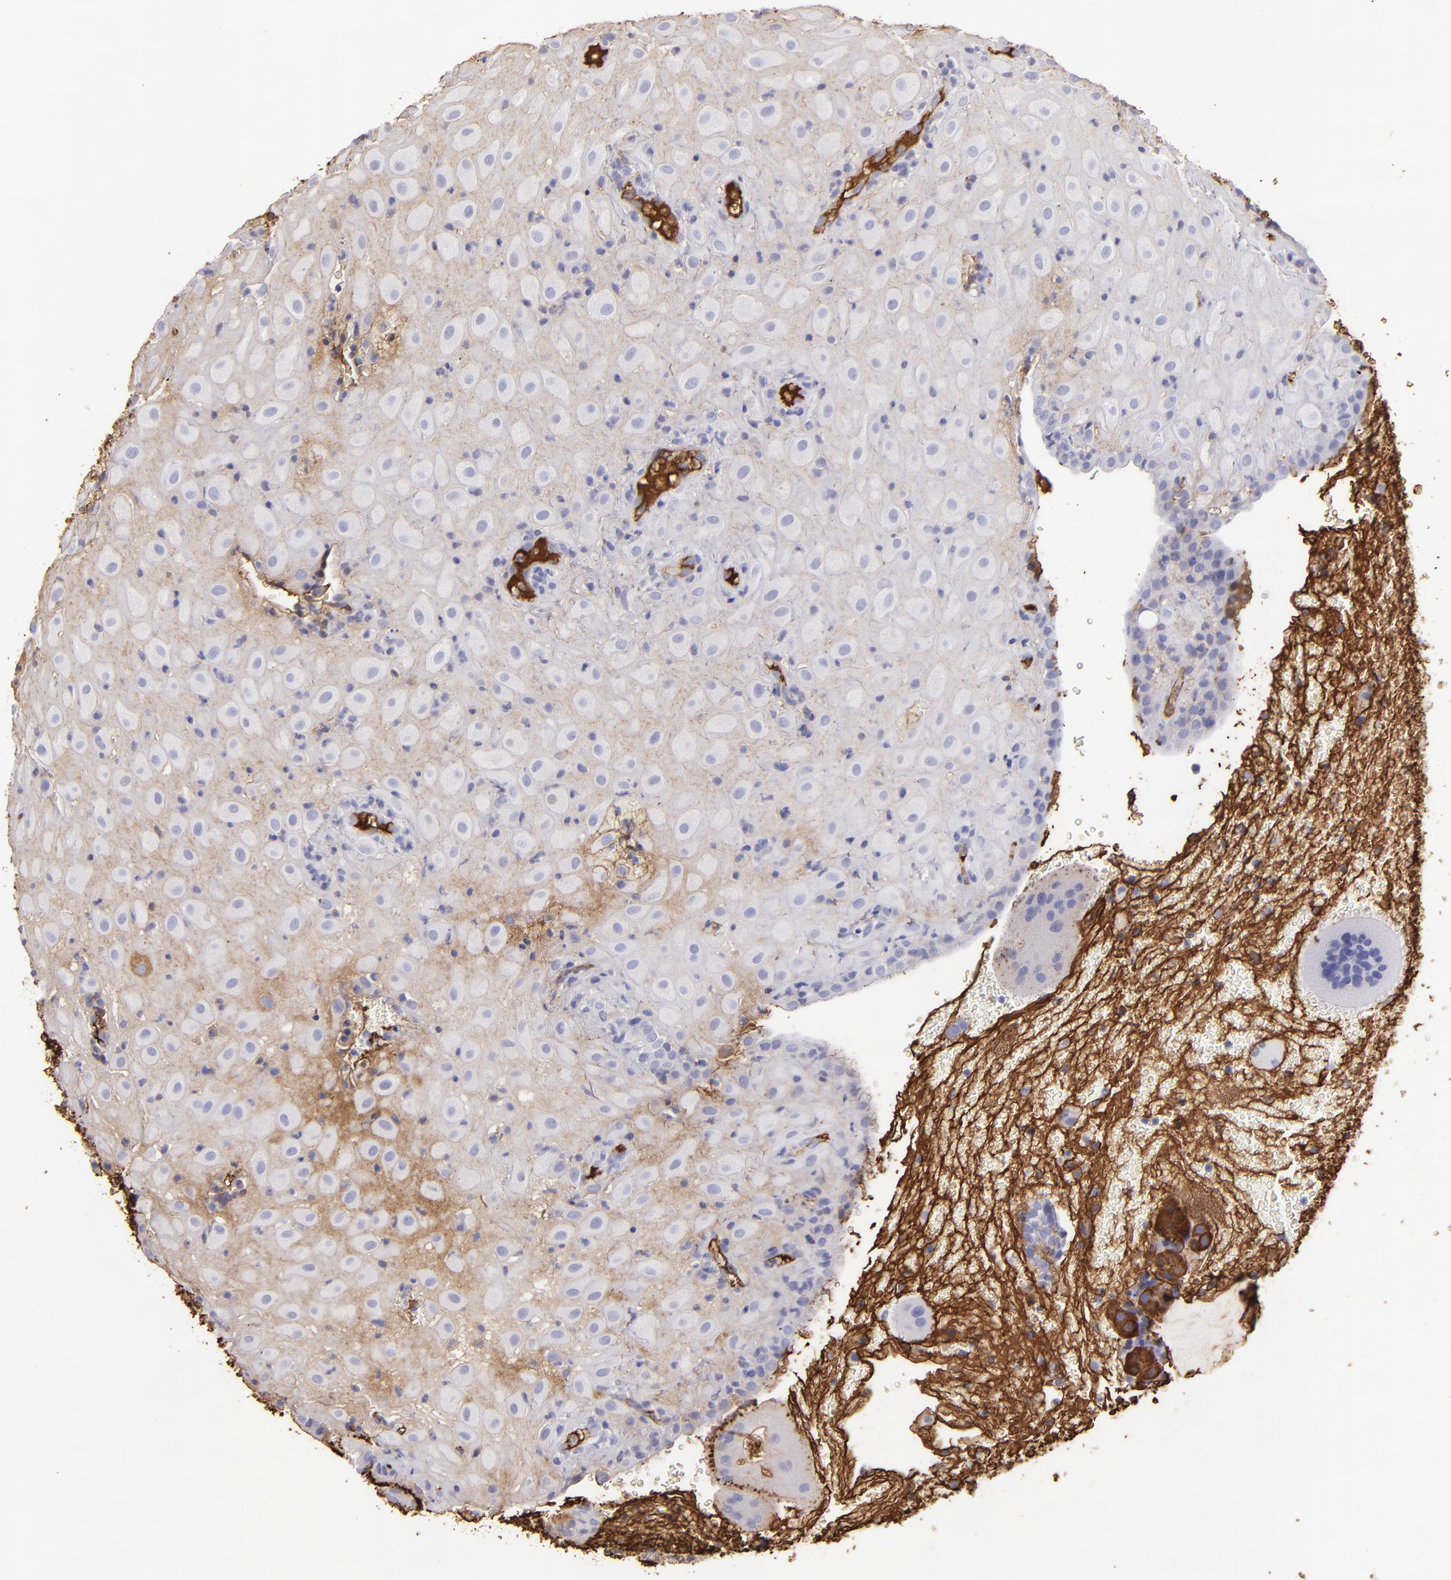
{"staining": {"intensity": "negative", "quantity": "none", "location": "none"}, "tissue": "placenta", "cell_type": "Decidual cells", "image_type": "normal", "snomed": [{"axis": "morphology", "description": "Normal tissue, NOS"}, {"axis": "topography", "description": "Placenta"}], "caption": "There is no significant positivity in decidual cells of placenta.", "gene": "FGB", "patient": {"sex": "female", "age": 19}}